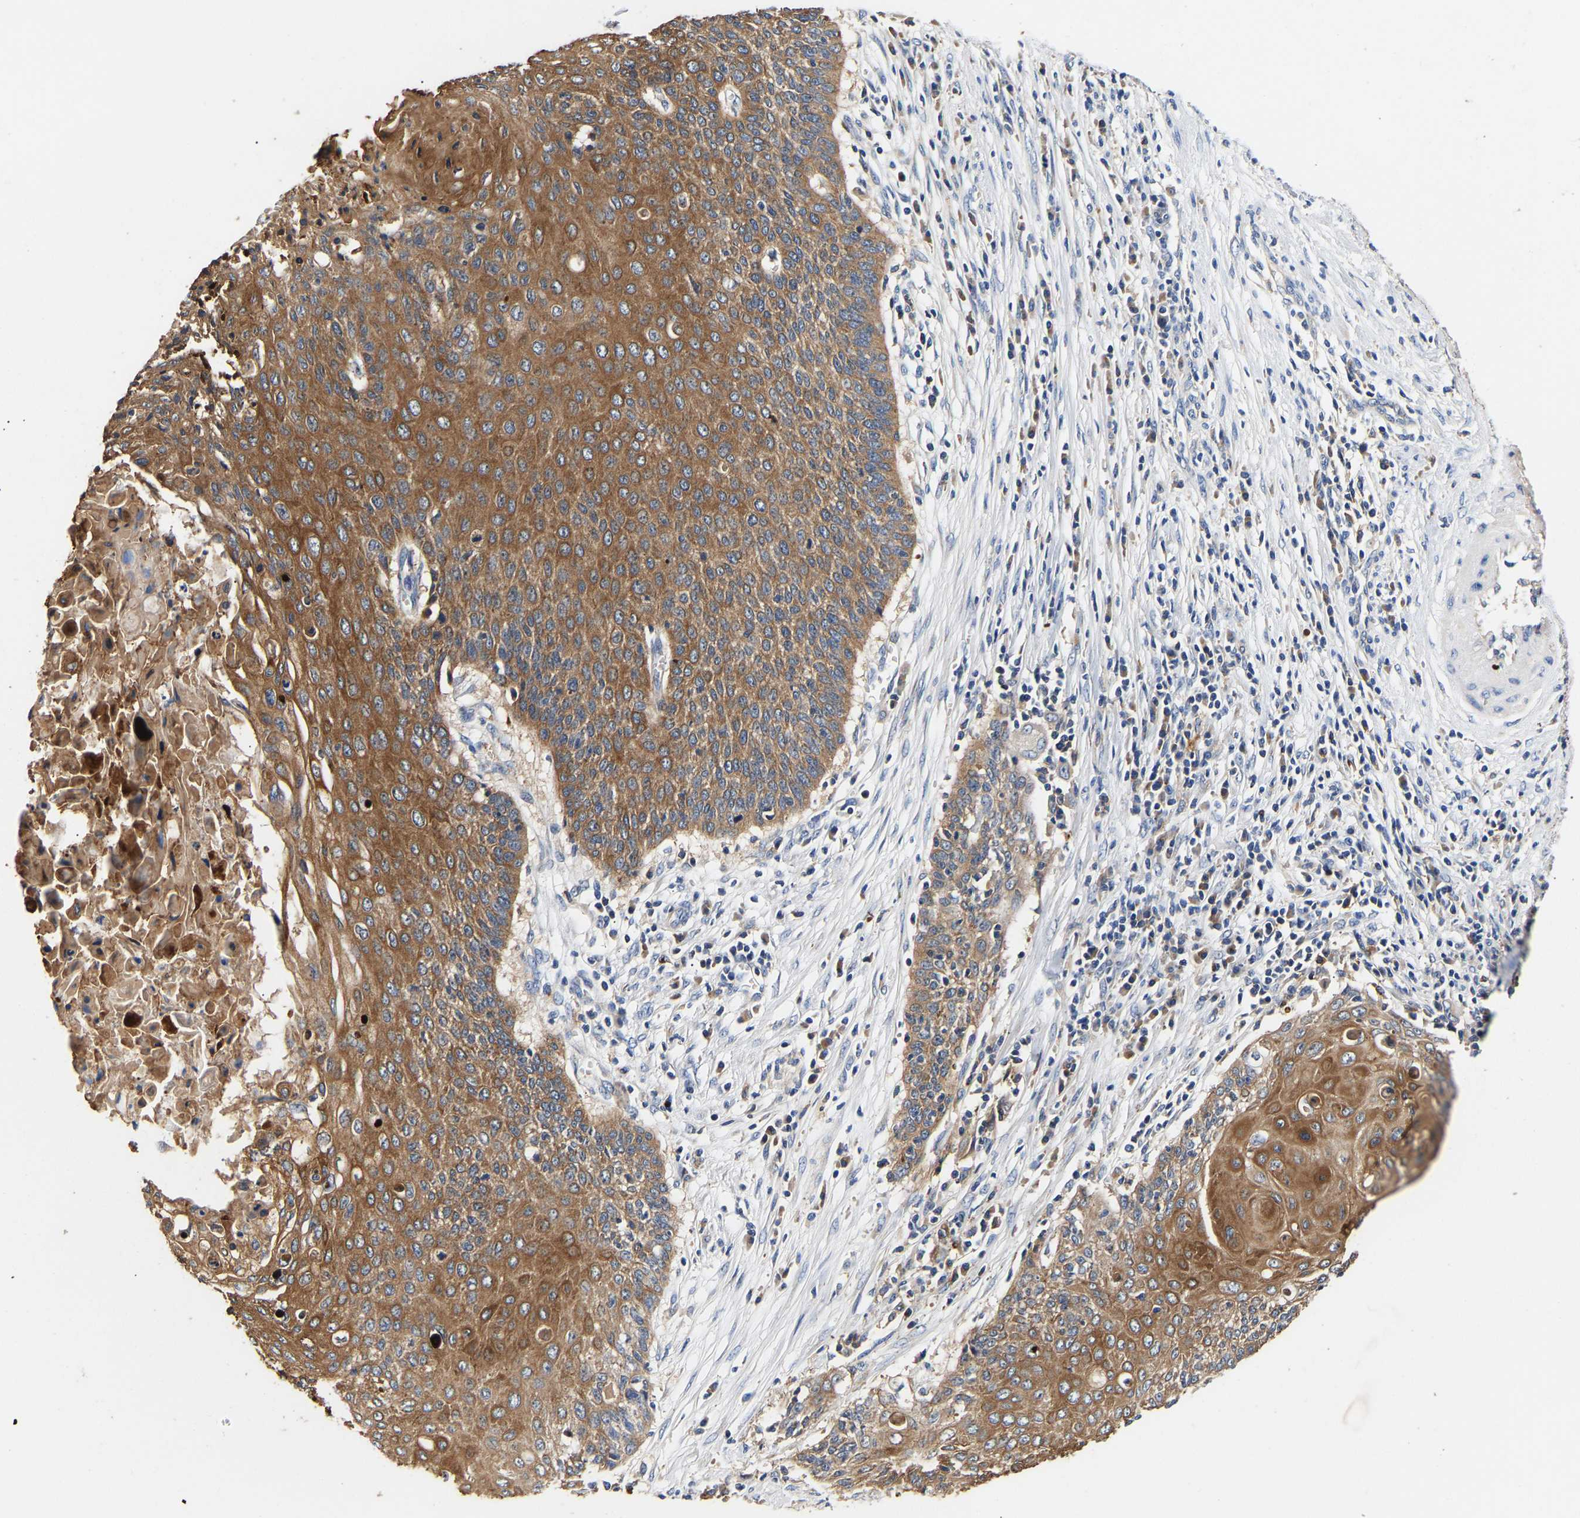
{"staining": {"intensity": "moderate", "quantity": ">75%", "location": "cytoplasmic/membranous"}, "tissue": "cervical cancer", "cell_type": "Tumor cells", "image_type": "cancer", "snomed": [{"axis": "morphology", "description": "Squamous cell carcinoma, NOS"}, {"axis": "topography", "description": "Cervix"}], "caption": "About >75% of tumor cells in cervical cancer display moderate cytoplasmic/membranous protein positivity as visualized by brown immunohistochemical staining.", "gene": "LRBA", "patient": {"sex": "female", "age": 39}}